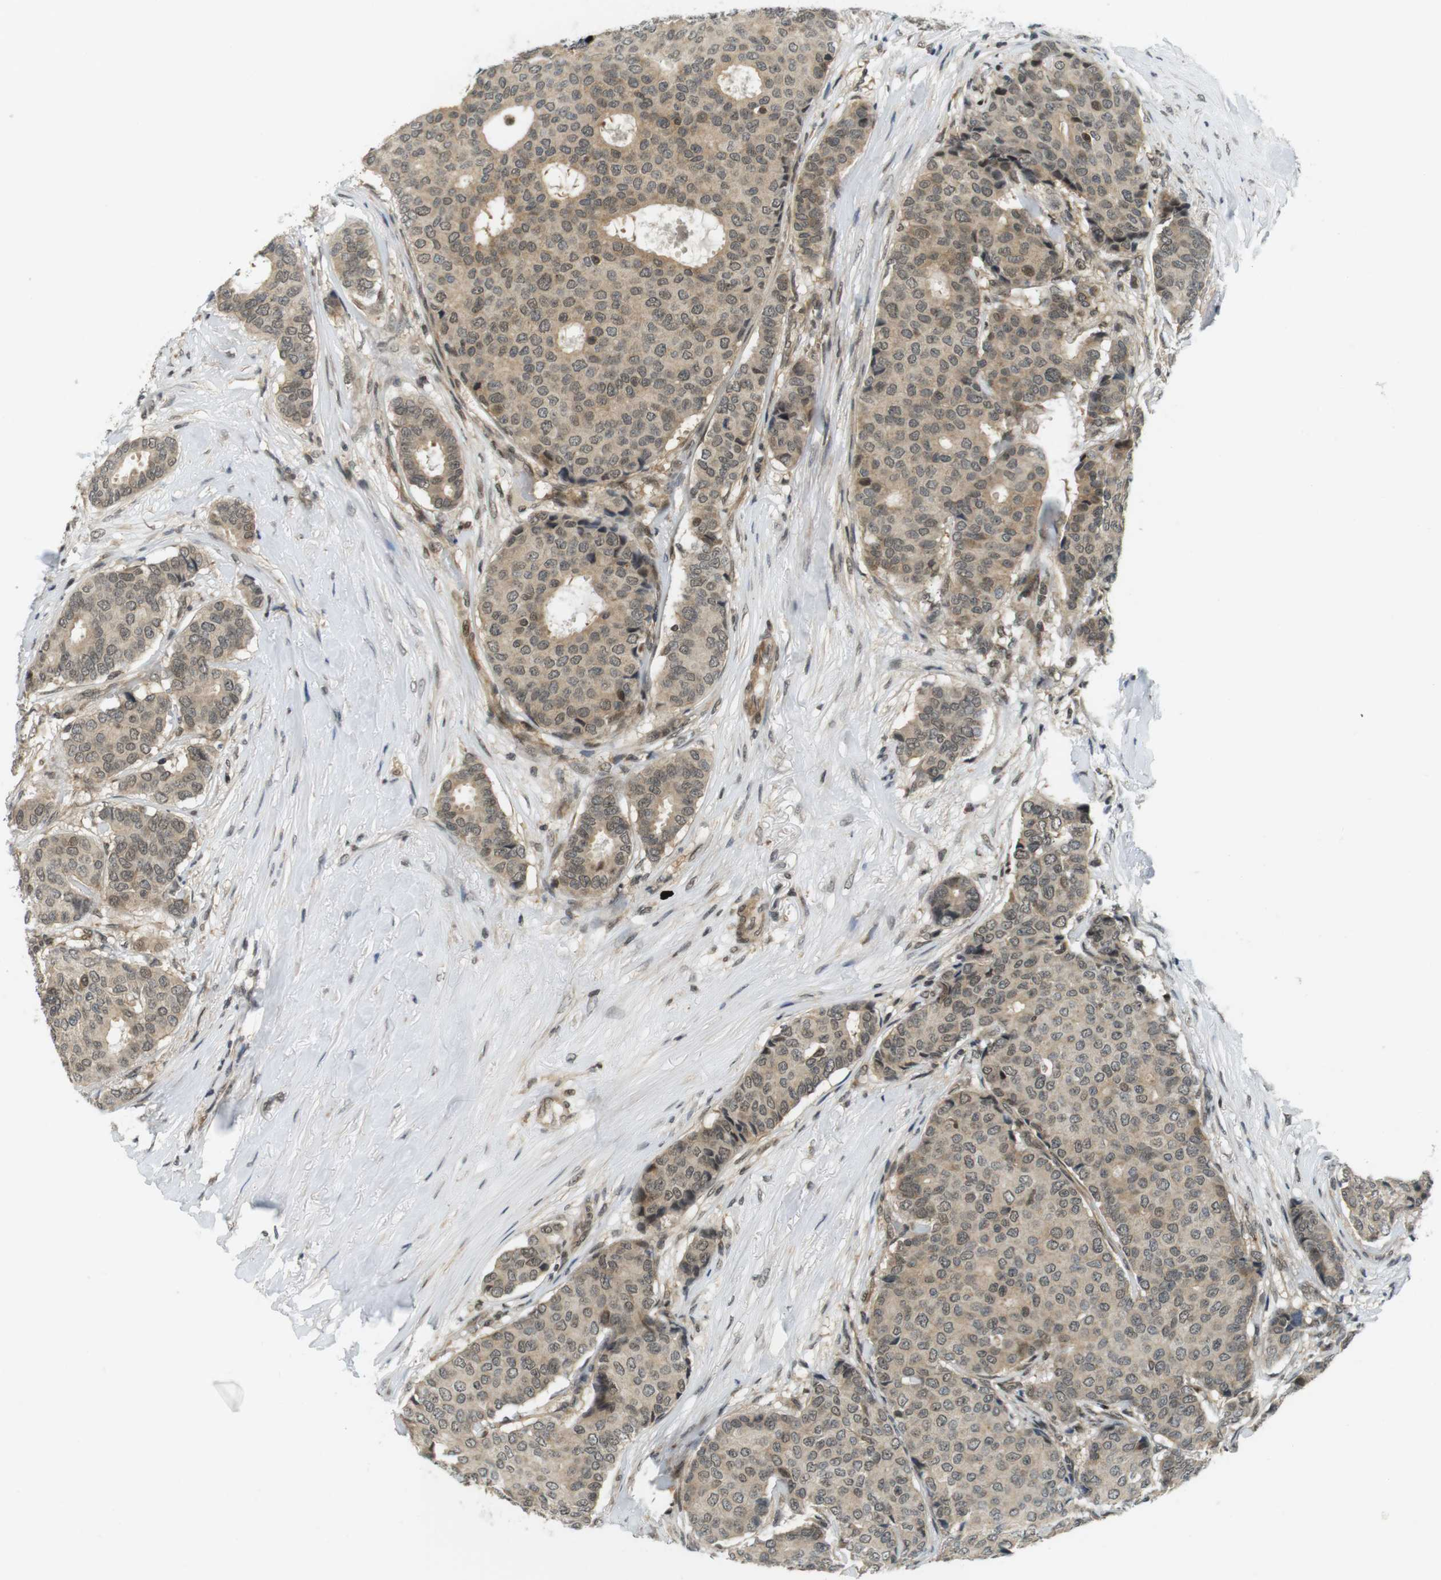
{"staining": {"intensity": "moderate", "quantity": ">75%", "location": "cytoplasmic/membranous,nuclear"}, "tissue": "breast cancer", "cell_type": "Tumor cells", "image_type": "cancer", "snomed": [{"axis": "morphology", "description": "Duct carcinoma"}, {"axis": "topography", "description": "Breast"}], "caption": "Human breast cancer stained with a protein marker reveals moderate staining in tumor cells.", "gene": "BRD4", "patient": {"sex": "female", "age": 75}}